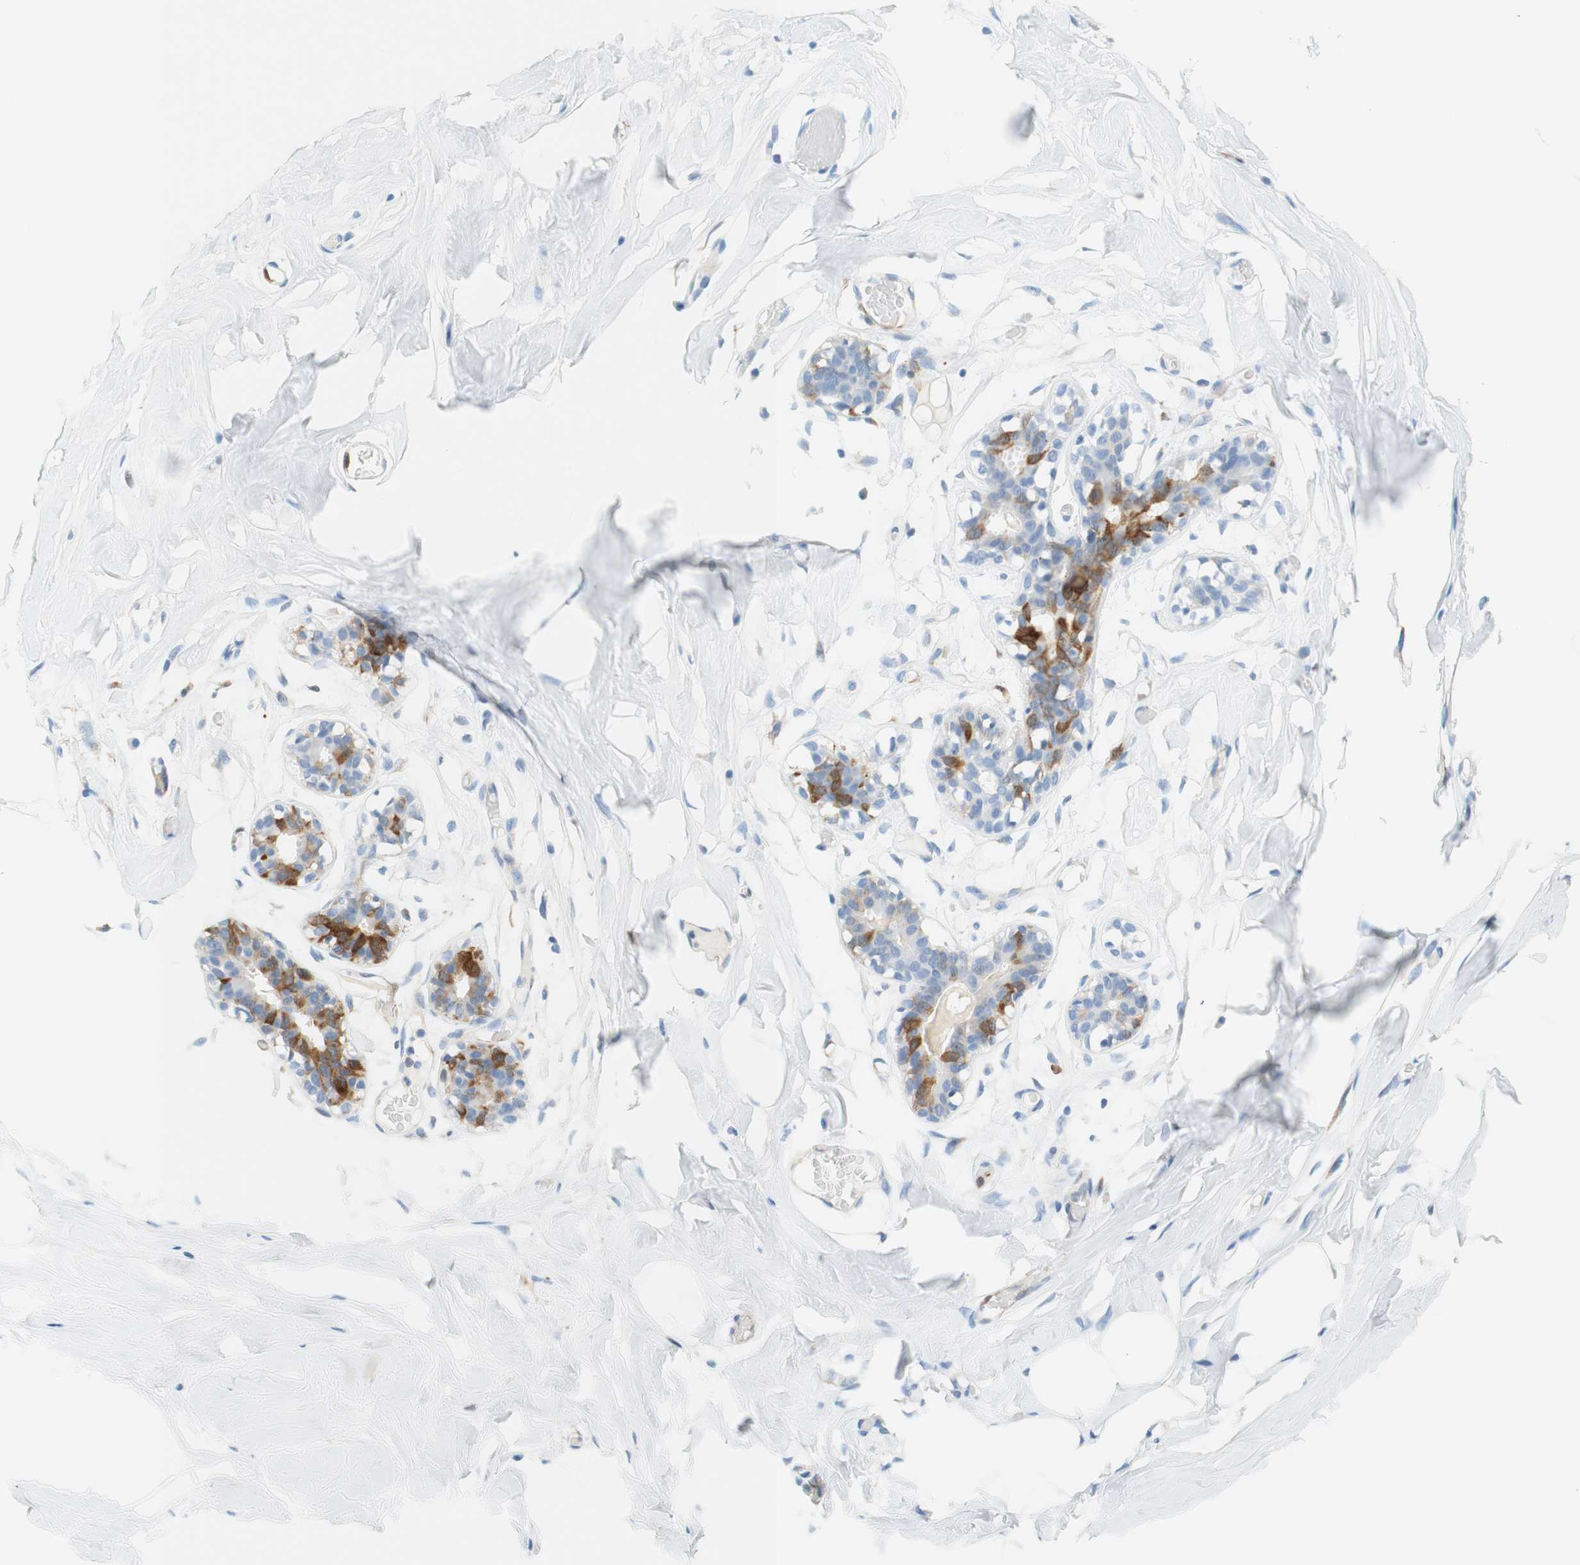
{"staining": {"intensity": "negative", "quantity": "none", "location": "none"}, "tissue": "adipose tissue", "cell_type": "Adipocytes", "image_type": "normal", "snomed": [{"axis": "morphology", "description": "Normal tissue, NOS"}, {"axis": "topography", "description": "Breast"}, {"axis": "topography", "description": "Adipose tissue"}], "caption": "DAB (3,3'-diaminobenzidine) immunohistochemical staining of benign adipose tissue displays no significant expression in adipocytes.", "gene": "STMN1", "patient": {"sex": "female", "age": 25}}